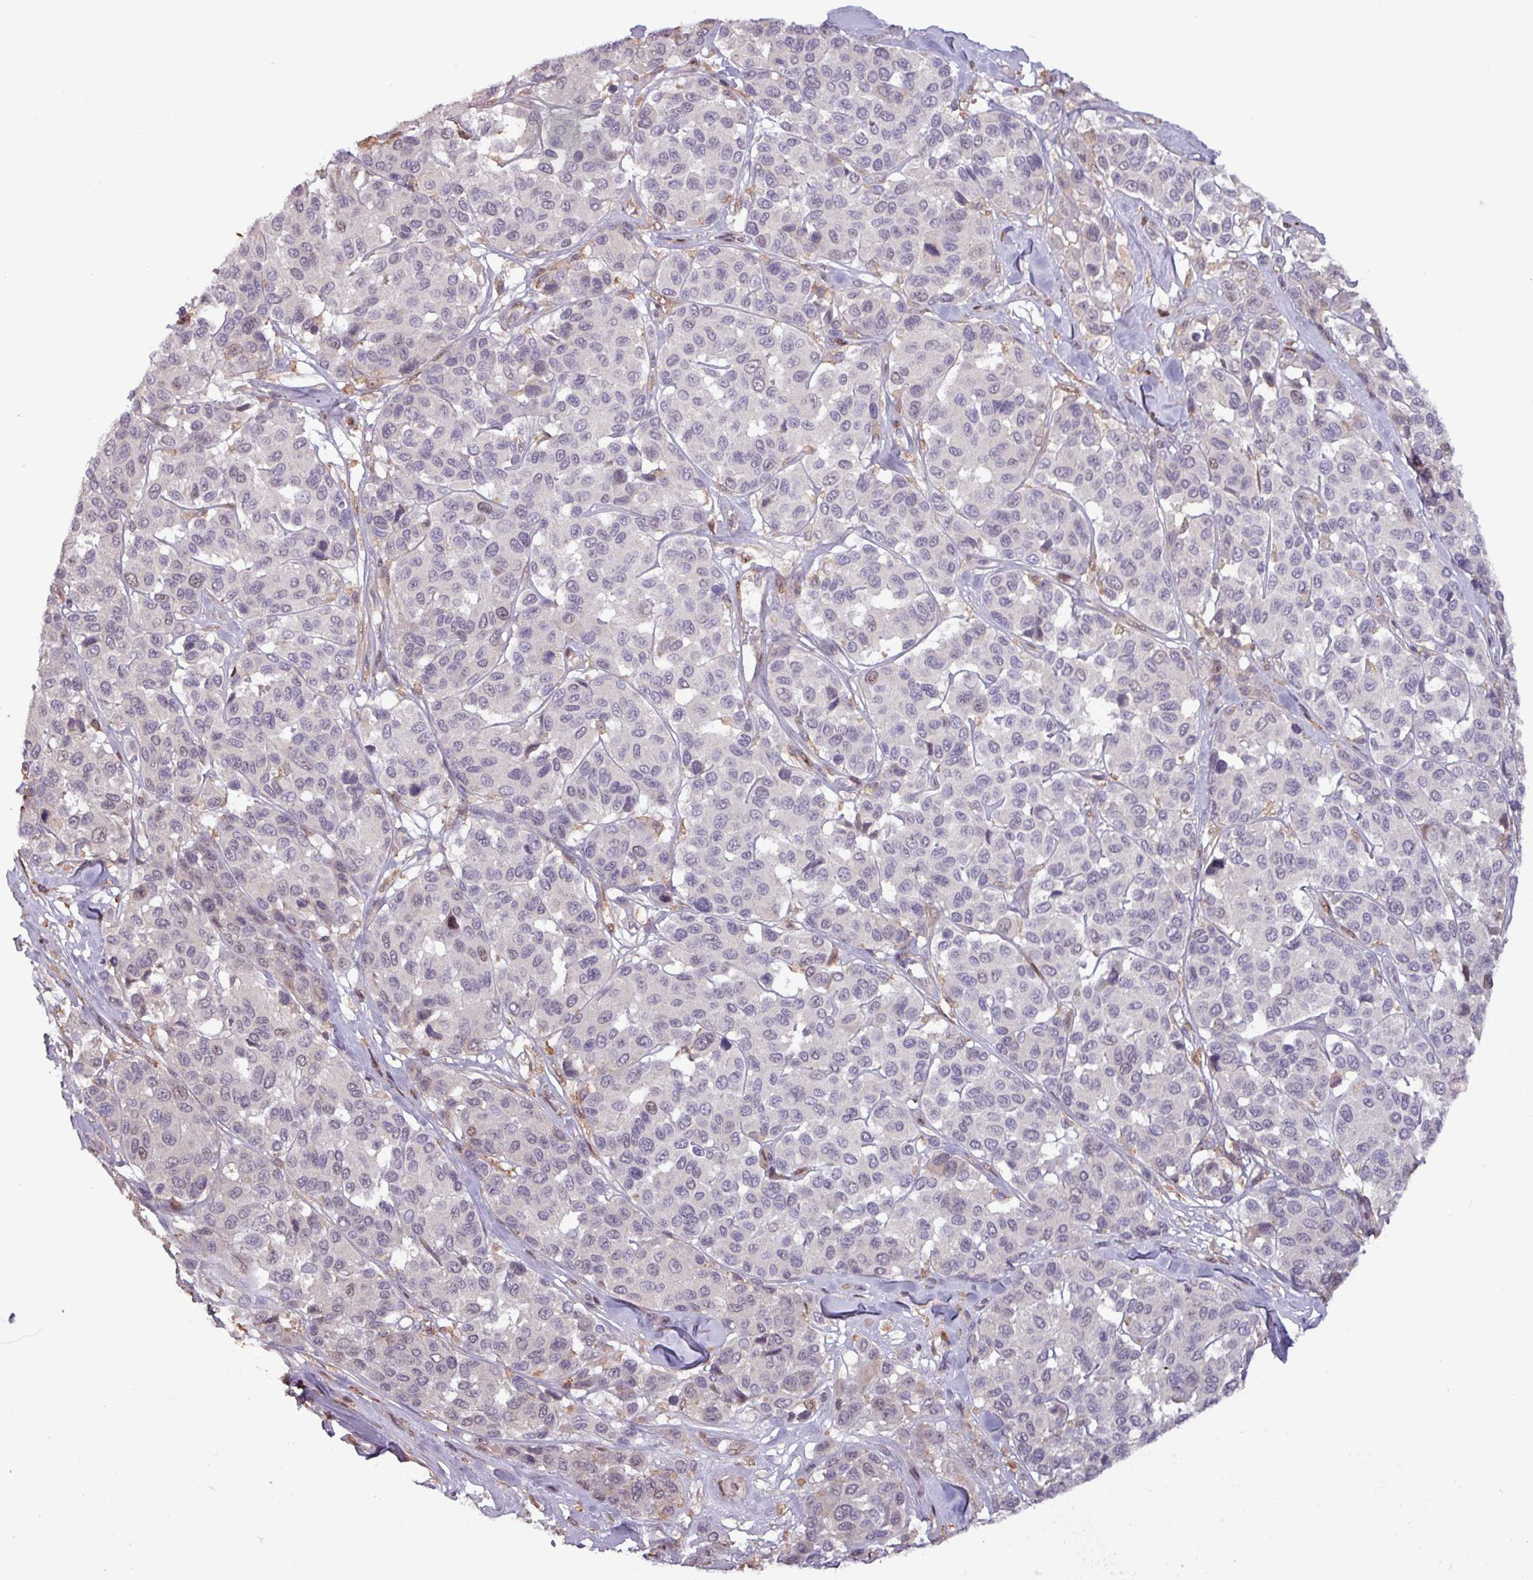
{"staining": {"intensity": "weak", "quantity": "<25%", "location": "nuclear"}, "tissue": "melanoma", "cell_type": "Tumor cells", "image_type": "cancer", "snomed": [{"axis": "morphology", "description": "Malignant melanoma, NOS"}, {"axis": "topography", "description": "Skin"}], "caption": "An IHC histopathology image of malignant melanoma is shown. There is no staining in tumor cells of malignant melanoma.", "gene": "PRRX1", "patient": {"sex": "female", "age": 66}}